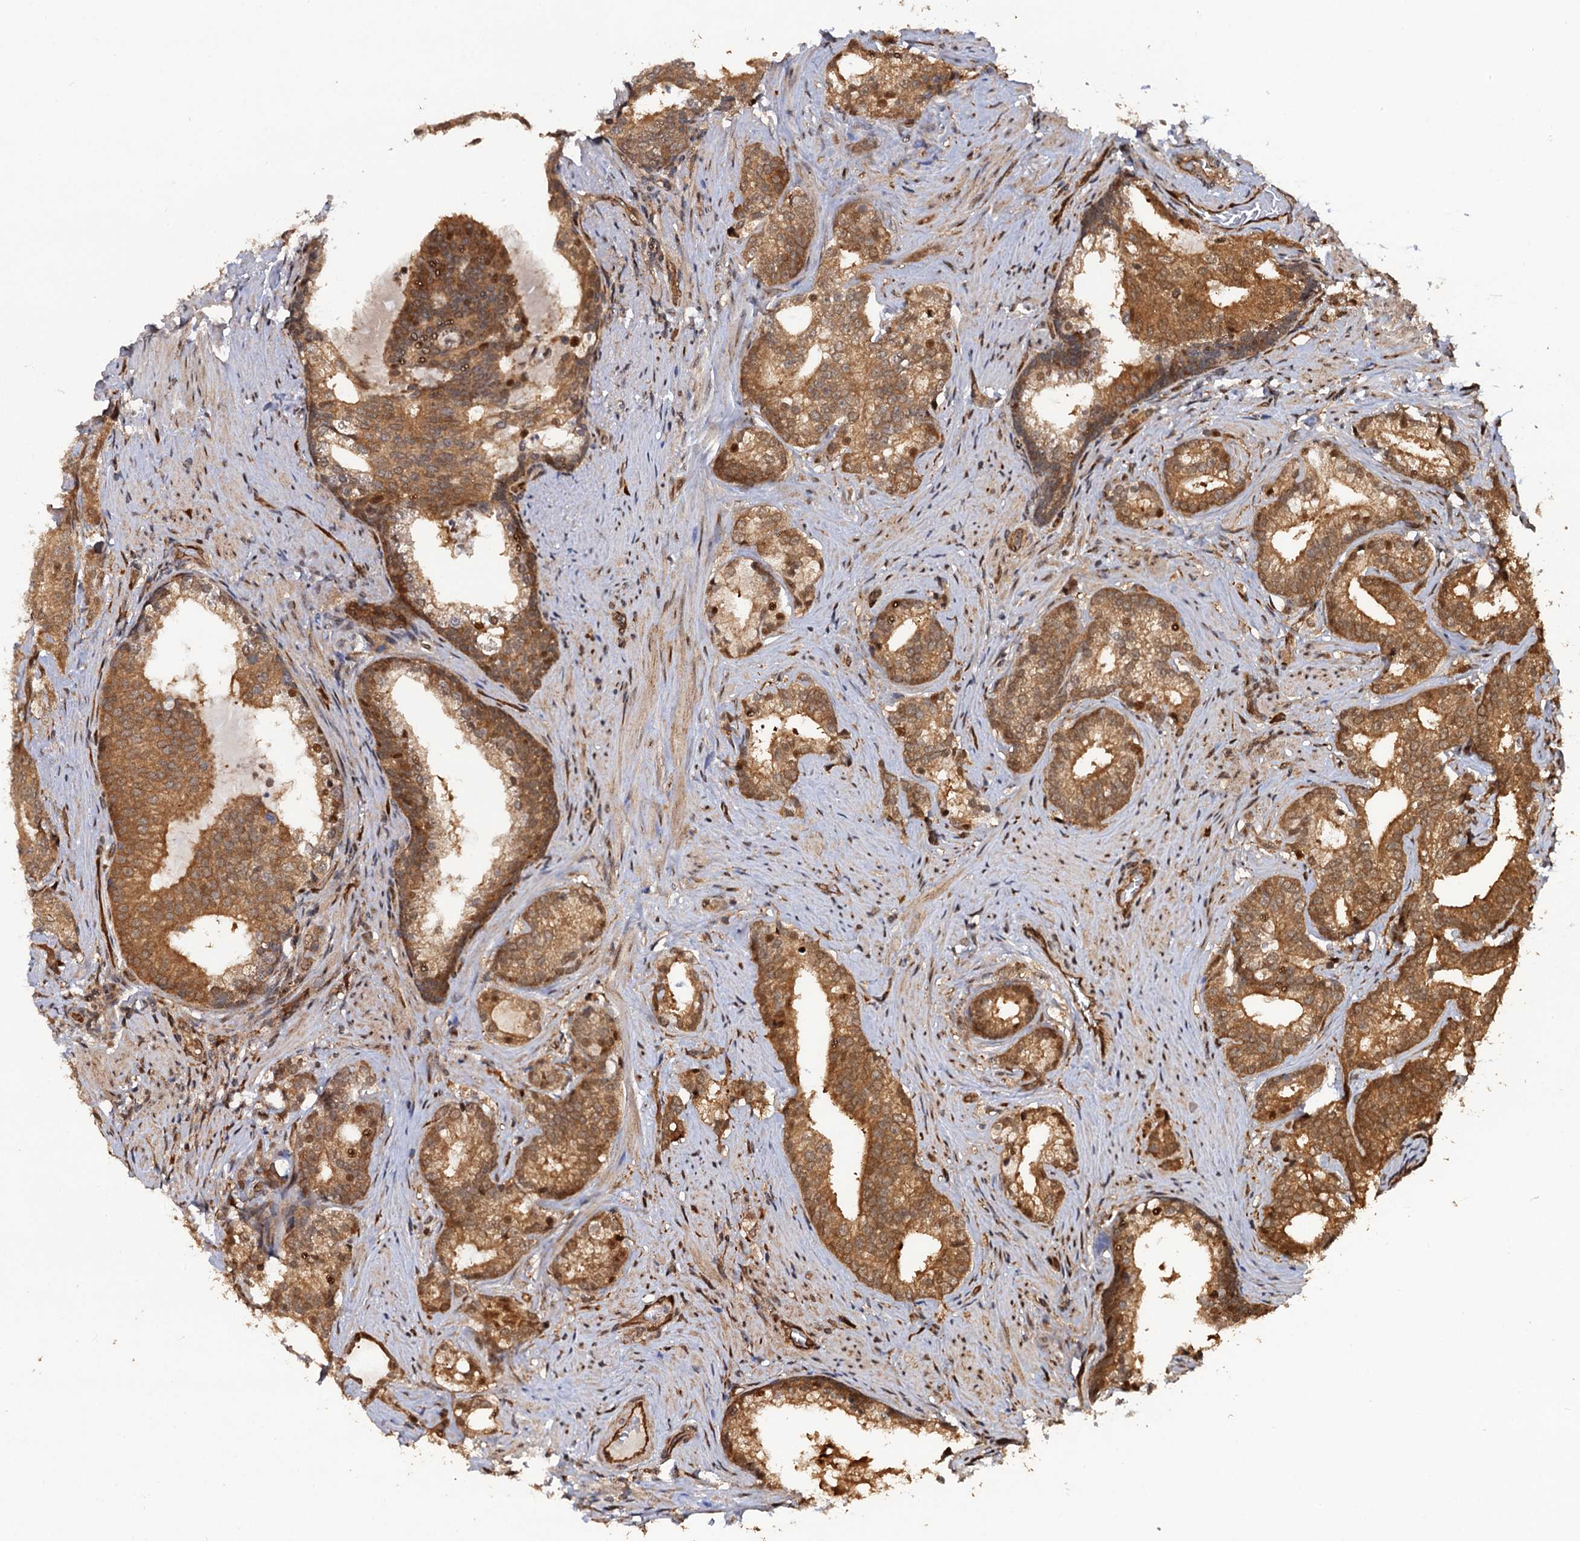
{"staining": {"intensity": "moderate", "quantity": ">75%", "location": "cytoplasmic/membranous"}, "tissue": "prostate cancer", "cell_type": "Tumor cells", "image_type": "cancer", "snomed": [{"axis": "morphology", "description": "Adenocarcinoma, Low grade"}, {"axis": "topography", "description": "Prostate"}], "caption": "Tumor cells display medium levels of moderate cytoplasmic/membranous positivity in about >75% of cells in human prostate cancer. The staining is performed using DAB brown chromogen to label protein expression. The nuclei are counter-stained blue using hematoxylin.", "gene": "CDC23", "patient": {"sex": "male", "age": 71}}